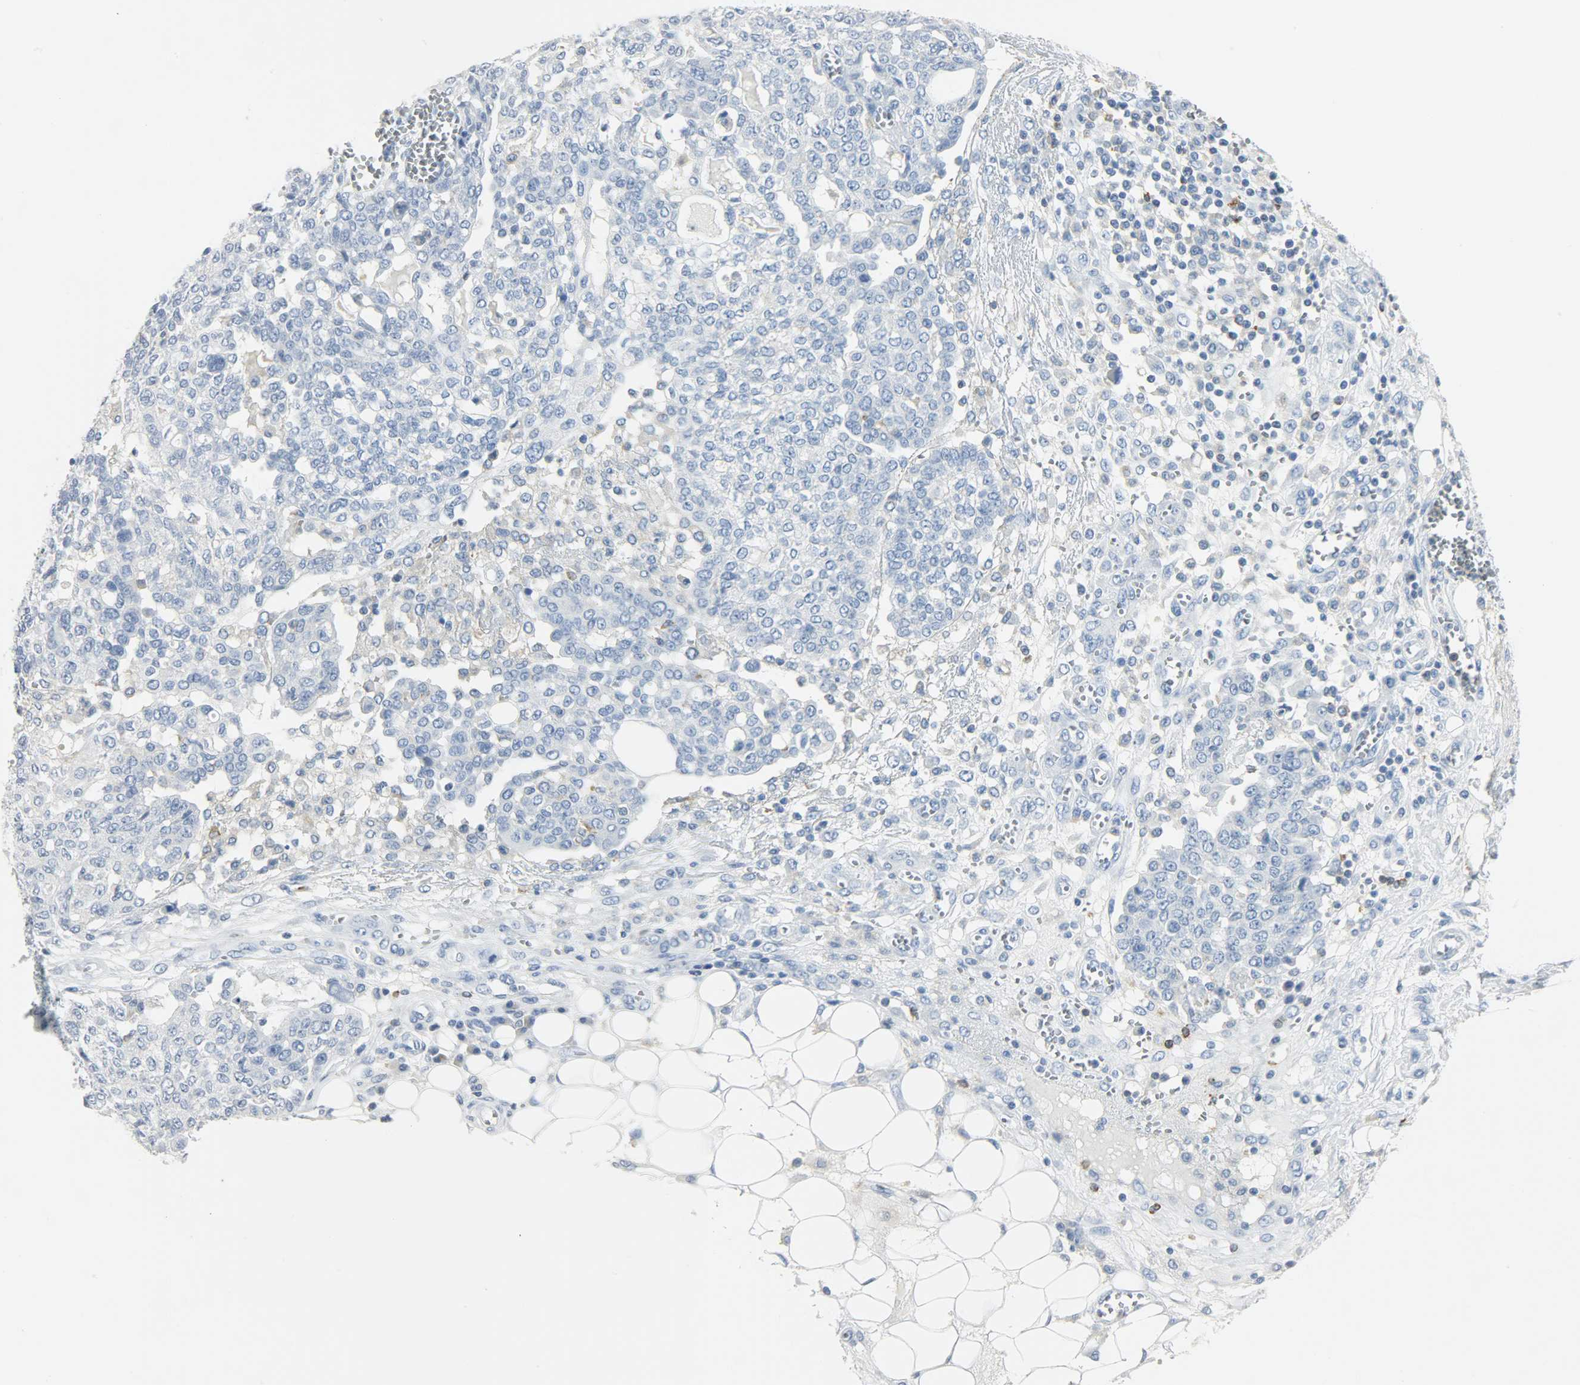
{"staining": {"intensity": "negative", "quantity": "none", "location": "none"}, "tissue": "ovarian cancer", "cell_type": "Tumor cells", "image_type": "cancer", "snomed": [{"axis": "morphology", "description": "Cystadenocarcinoma, serous, NOS"}, {"axis": "topography", "description": "Soft tissue"}, {"axis": "topography", "description": "Ovary"}], "caption": "IHC of ovarian serous cystadenocarcinoma reveals no positivity in tumor cells. Brightfield microscopy of immunohistochemistry stained with DAB (brown) and hematoxylin (blue), captured at high magnification.", "gene": "PTPN6", "patient": {"sex": "female", "age": 57}}